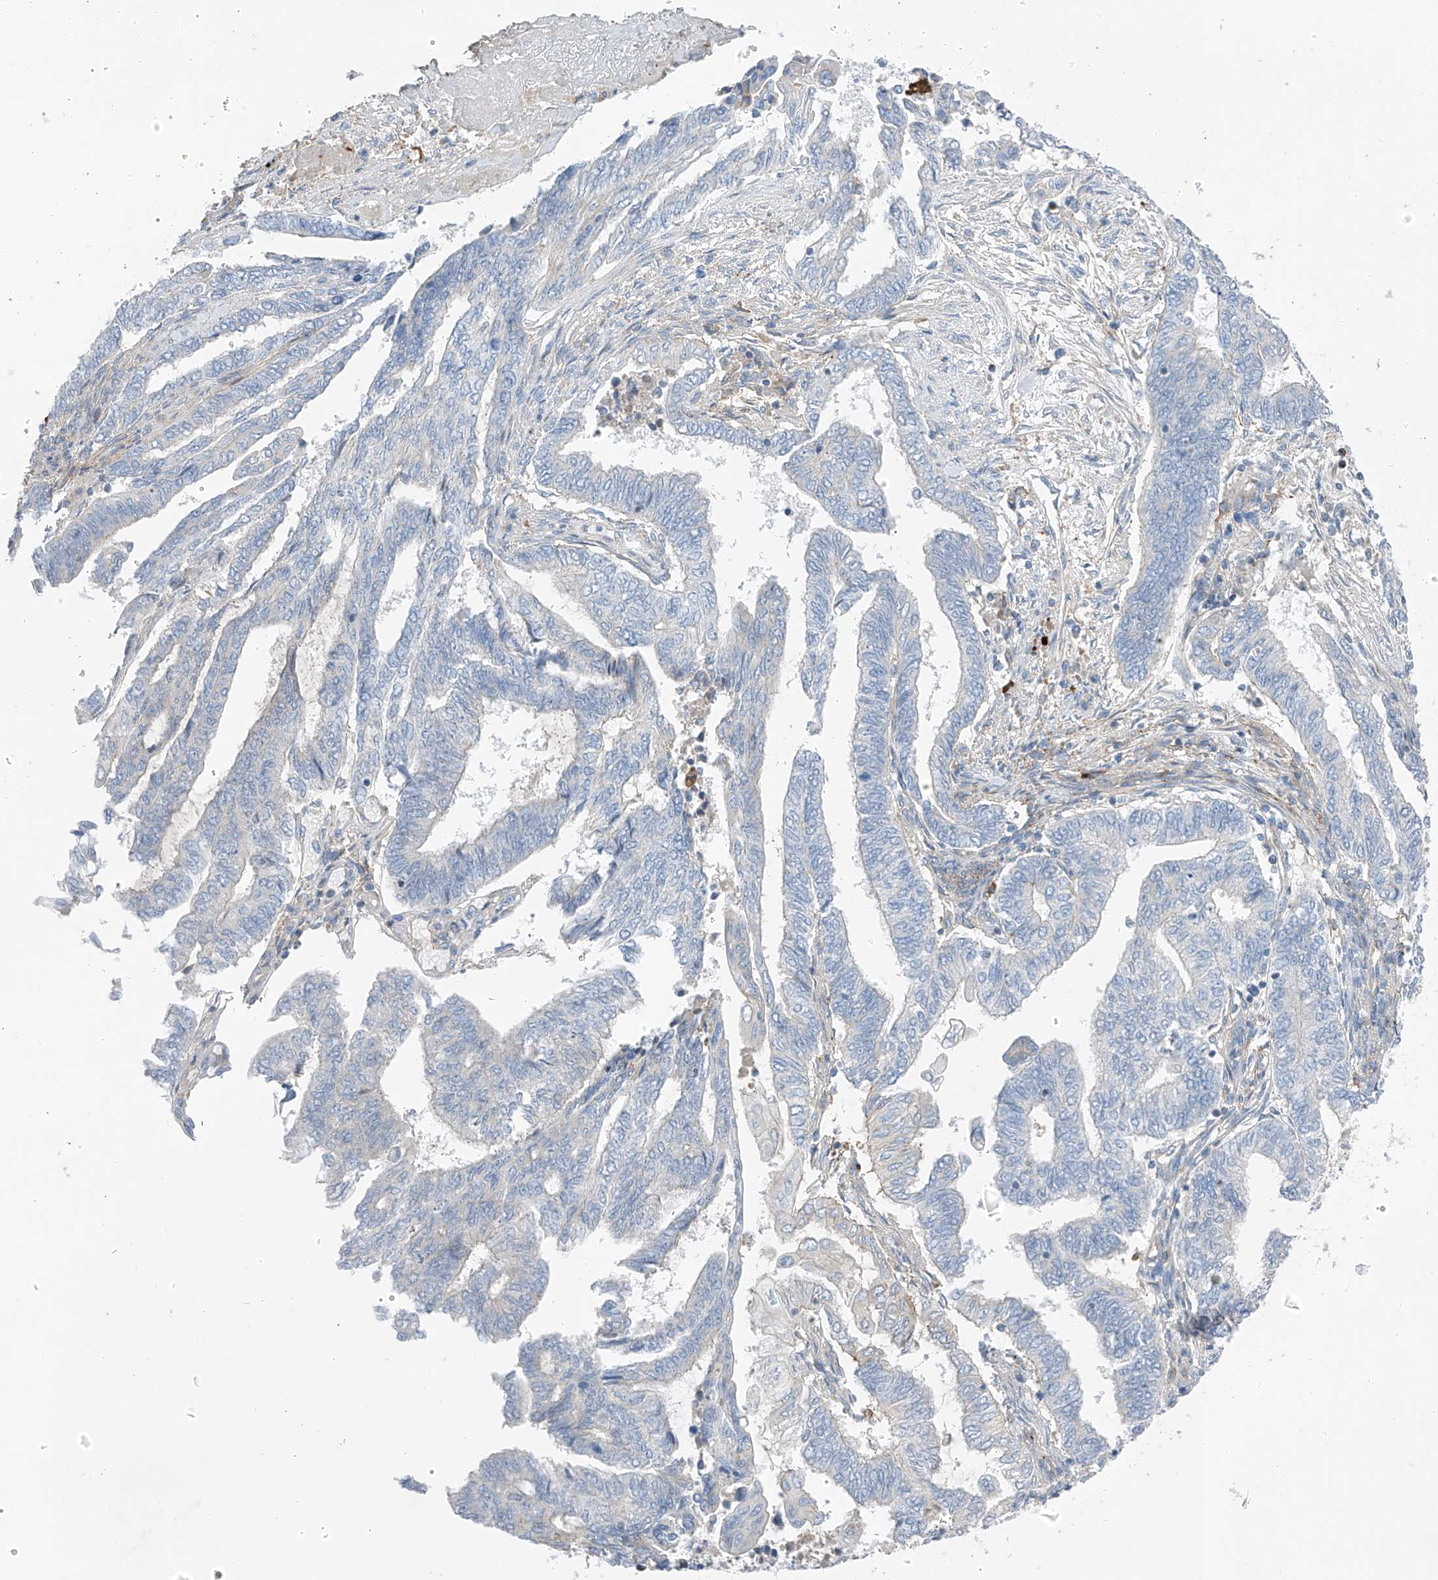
{"staining": {"intensity": "negative", "quantity": "none", "location": "none"}, "tissue": "endometrial cancer", "cell_type": "Tumor cells", "image_type": "cancer", "snomed": [{"axis": "morphology", "description": "Adenocarcinoma, NOS"}, {"axis": "topography", "description": "Uterus"}, {"axis": "topography", "description": "Endometrium"}], "caption": "DAB (3,3'-diaminobenzidine) immunohistochemical staining of human endometrial adenocarcinoma displays no significant staining in tumor cells. (Brightfield microscopy of DAB (3,3'-diaminobenzidine) immunohistochemistry at high magnification).", "gene": "NALCN", "patient": {"sex": "female", "age": 70}}